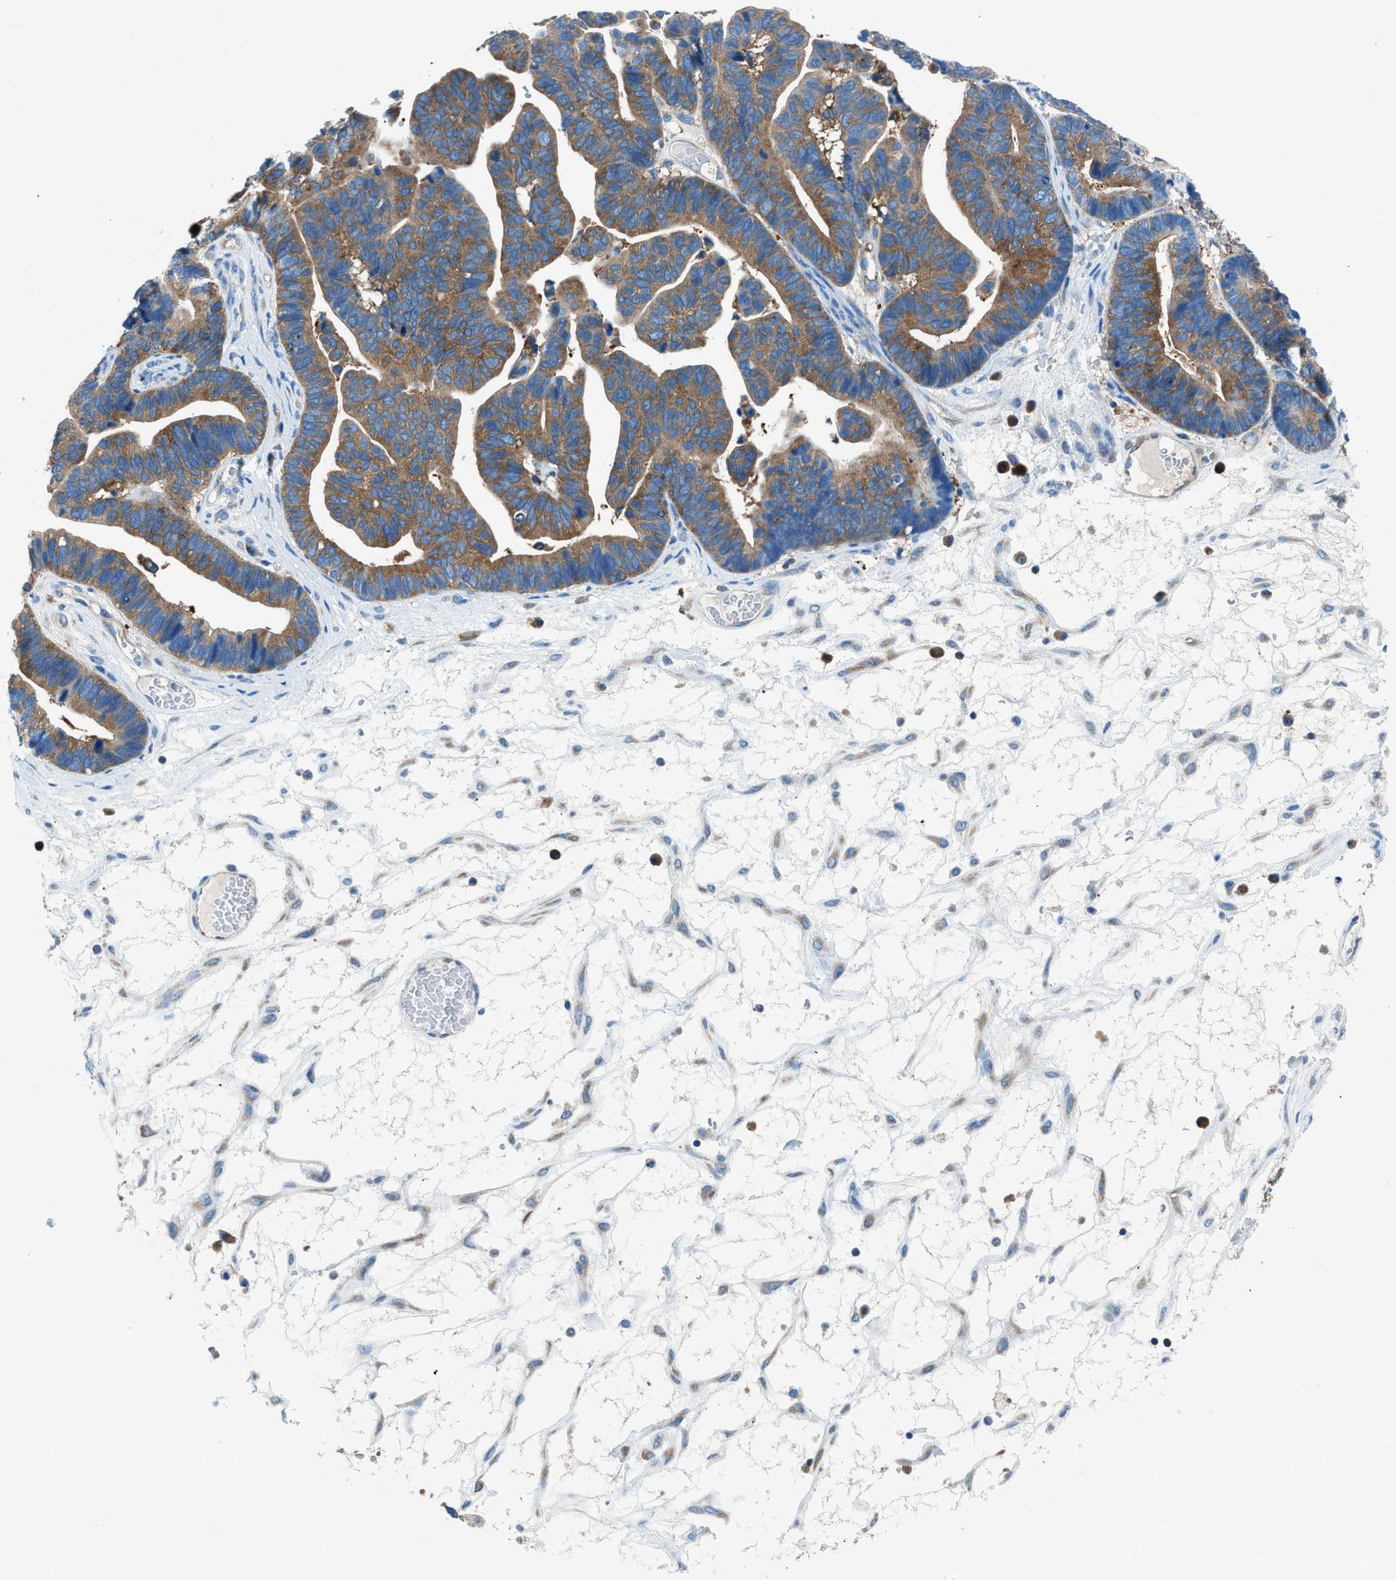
{"staining": {"intensity": "moderate", "quantity": ">75%", "location": "cytoplasmic/membranous"}, "tissue": "ovarian cancer", "cell_type": "Tumor cells", "image_type": "cancer", "snomed": [{"axis": "morphology", "description": "Cystadenocarcinoma, serous, NOS"}, {"axis": "topography", "description": "Ovary"}], "caption": "The image shows immunohistochemical staining of ovarian serous cystadenocarcinoma. There is moderate cytoplasmic/membranous expression is present in approximately >75% of tumor cells.", "gene": "SARS1", "patient": {"sex": "female", "age": 56}}